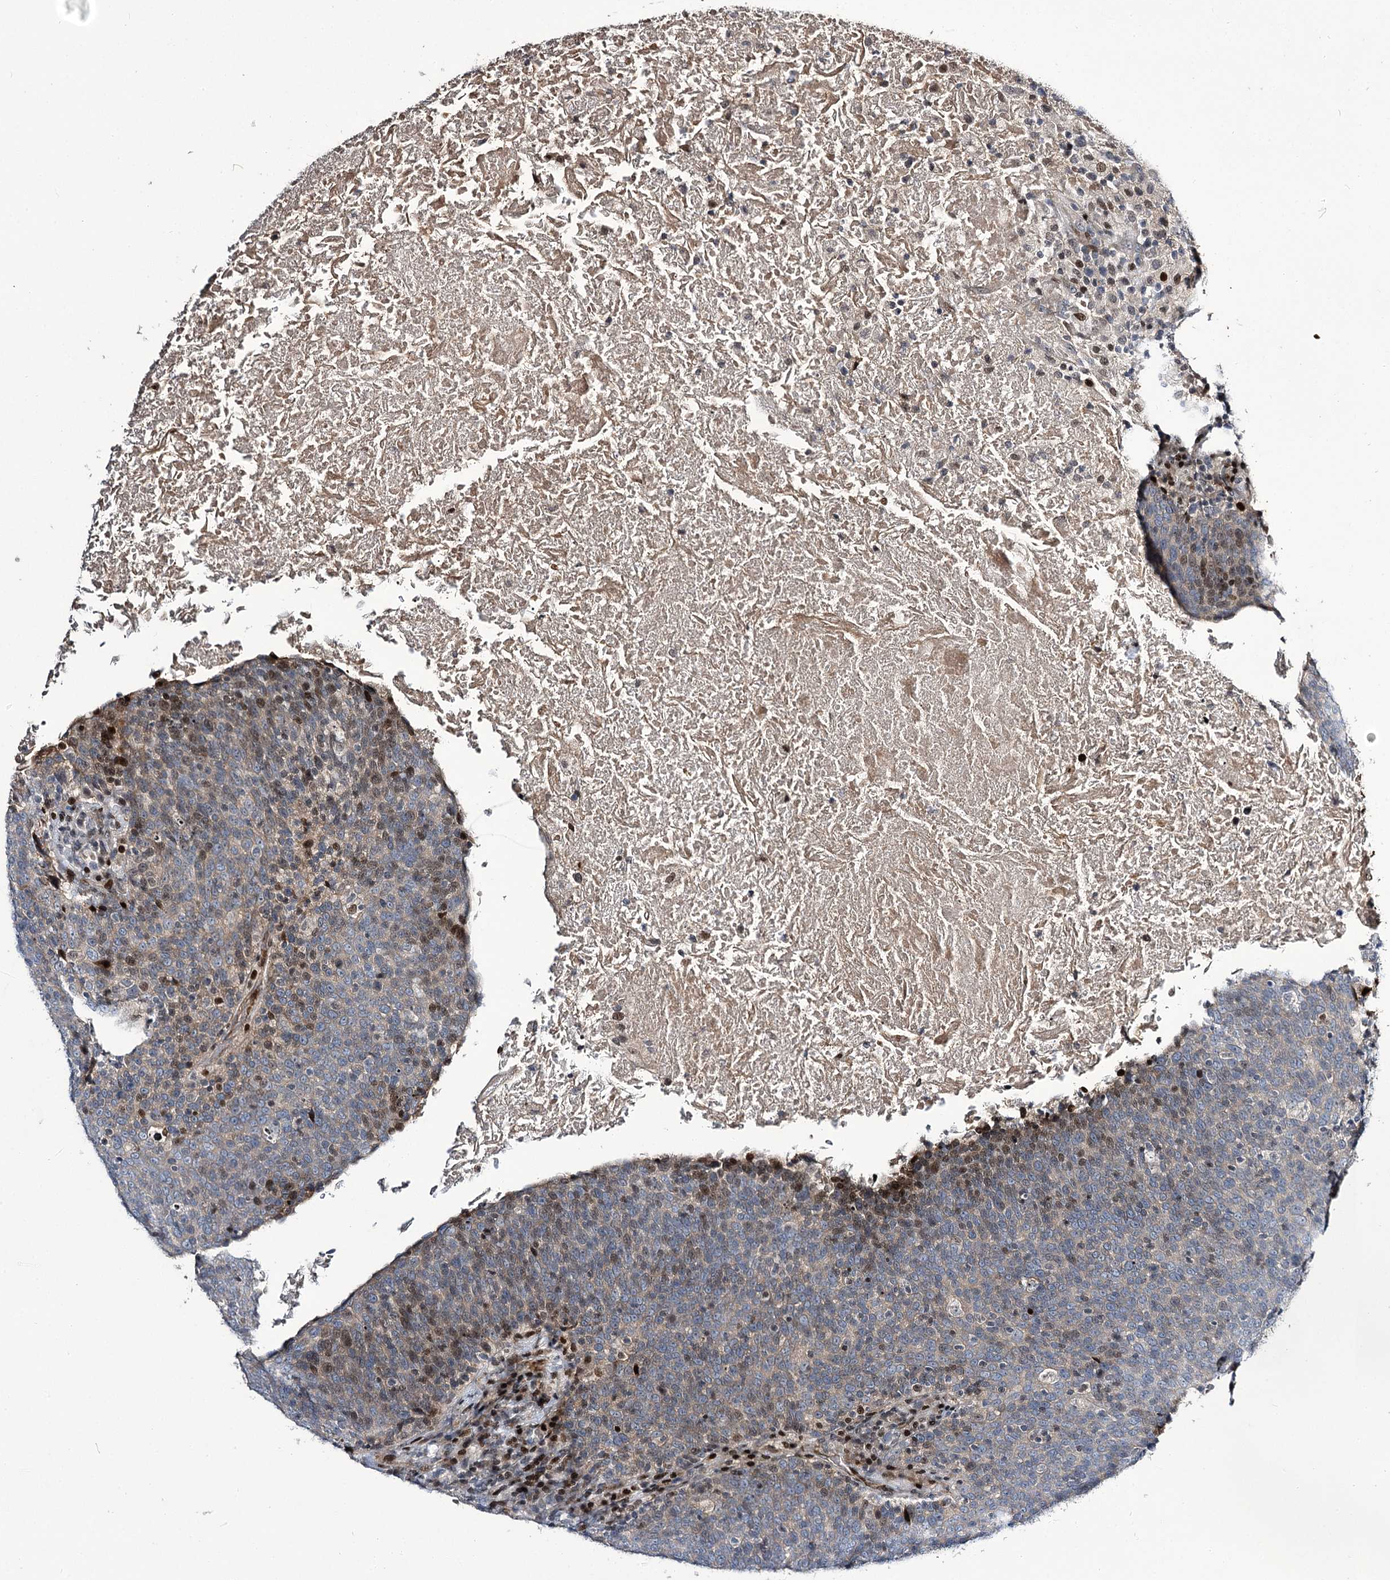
{"staining": {"intensity": "weak", "quantity": "<25%", "location": "nuclear"}, "tissue": "head and neck cancer", "cell_type": "Tumor cells", "image_type": "cancer", "snomed": [{"axis": "morphology", "description": "Squamous cell carcinoma, NOS"}, {"axis": "morphology", "description": "Squamous cell carcinoma, metastatic, NOS"}, {"axis": "topography", "description": "Lymph node"}, {"axis": "topography", "description": "Head-Neck"}], "caption": "Head and neck cancer (squamous cell carcinoma) was stained to show a protein in brown. There is no significant staining in tumor cells. Nuclei are stained in blue.", "gene": "ITFG2", "patient": {"sex": "male", "age": 62}}